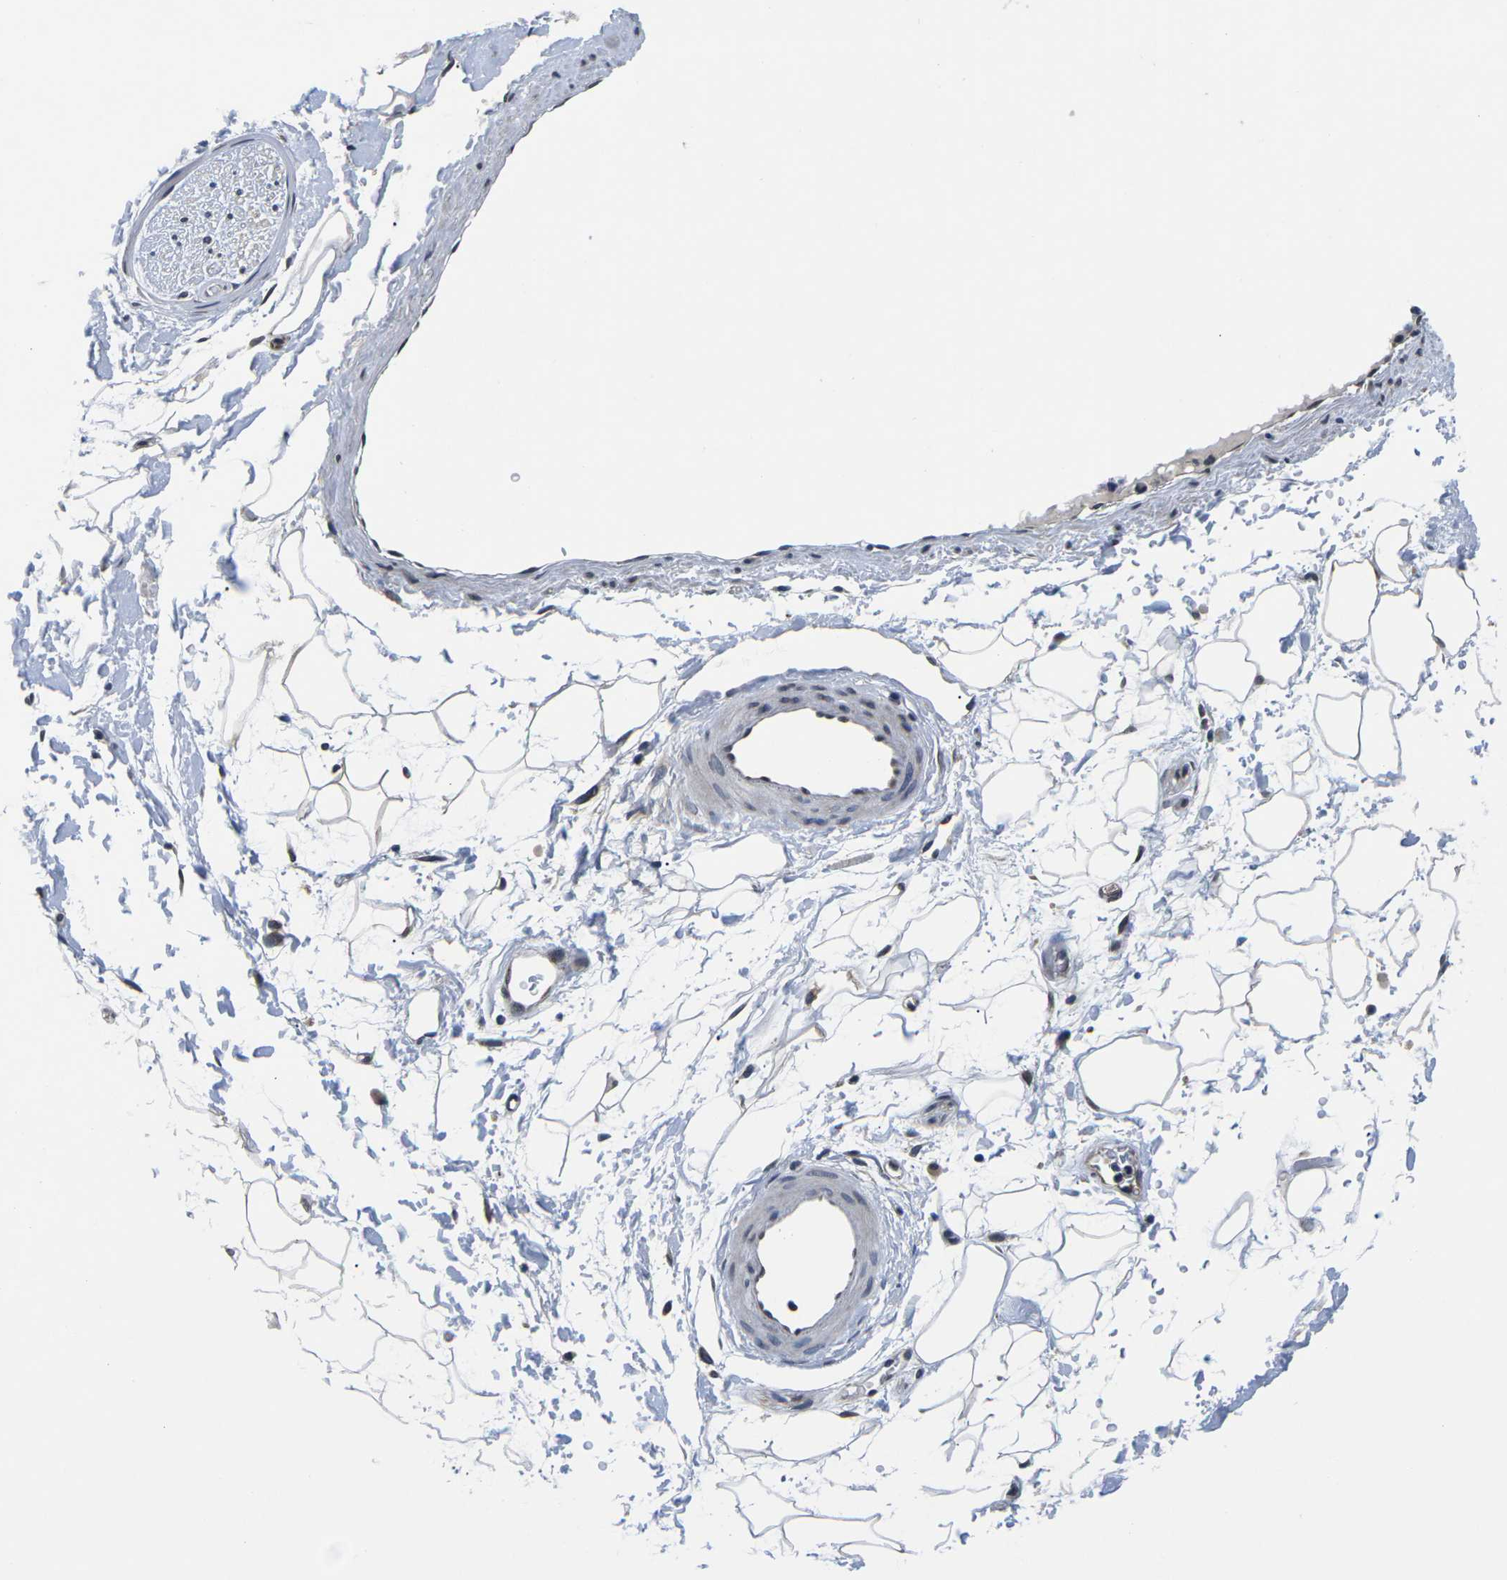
{"staining": {"intensity": "weak", "quantity": ">75%", "location": "cytoplasmic/membranous,nuclear"}, "tissue": "adipose tissue", "cell_type": "Adipocytes", "image_type": "normal", "snomed": [{"axis": "morphology", "description": "Normal tissue, NOS"}, {"axis": "topography", "description": "Soft tissue"}], "caption": "This is a micrograph of IHC staining of benign adipose tissue, which shows weak staining in the cytoplasmic/membranous,nuclear of adipocytes.", "gene": "SNX10", "patient": {"sex": "male", "age": 72}}